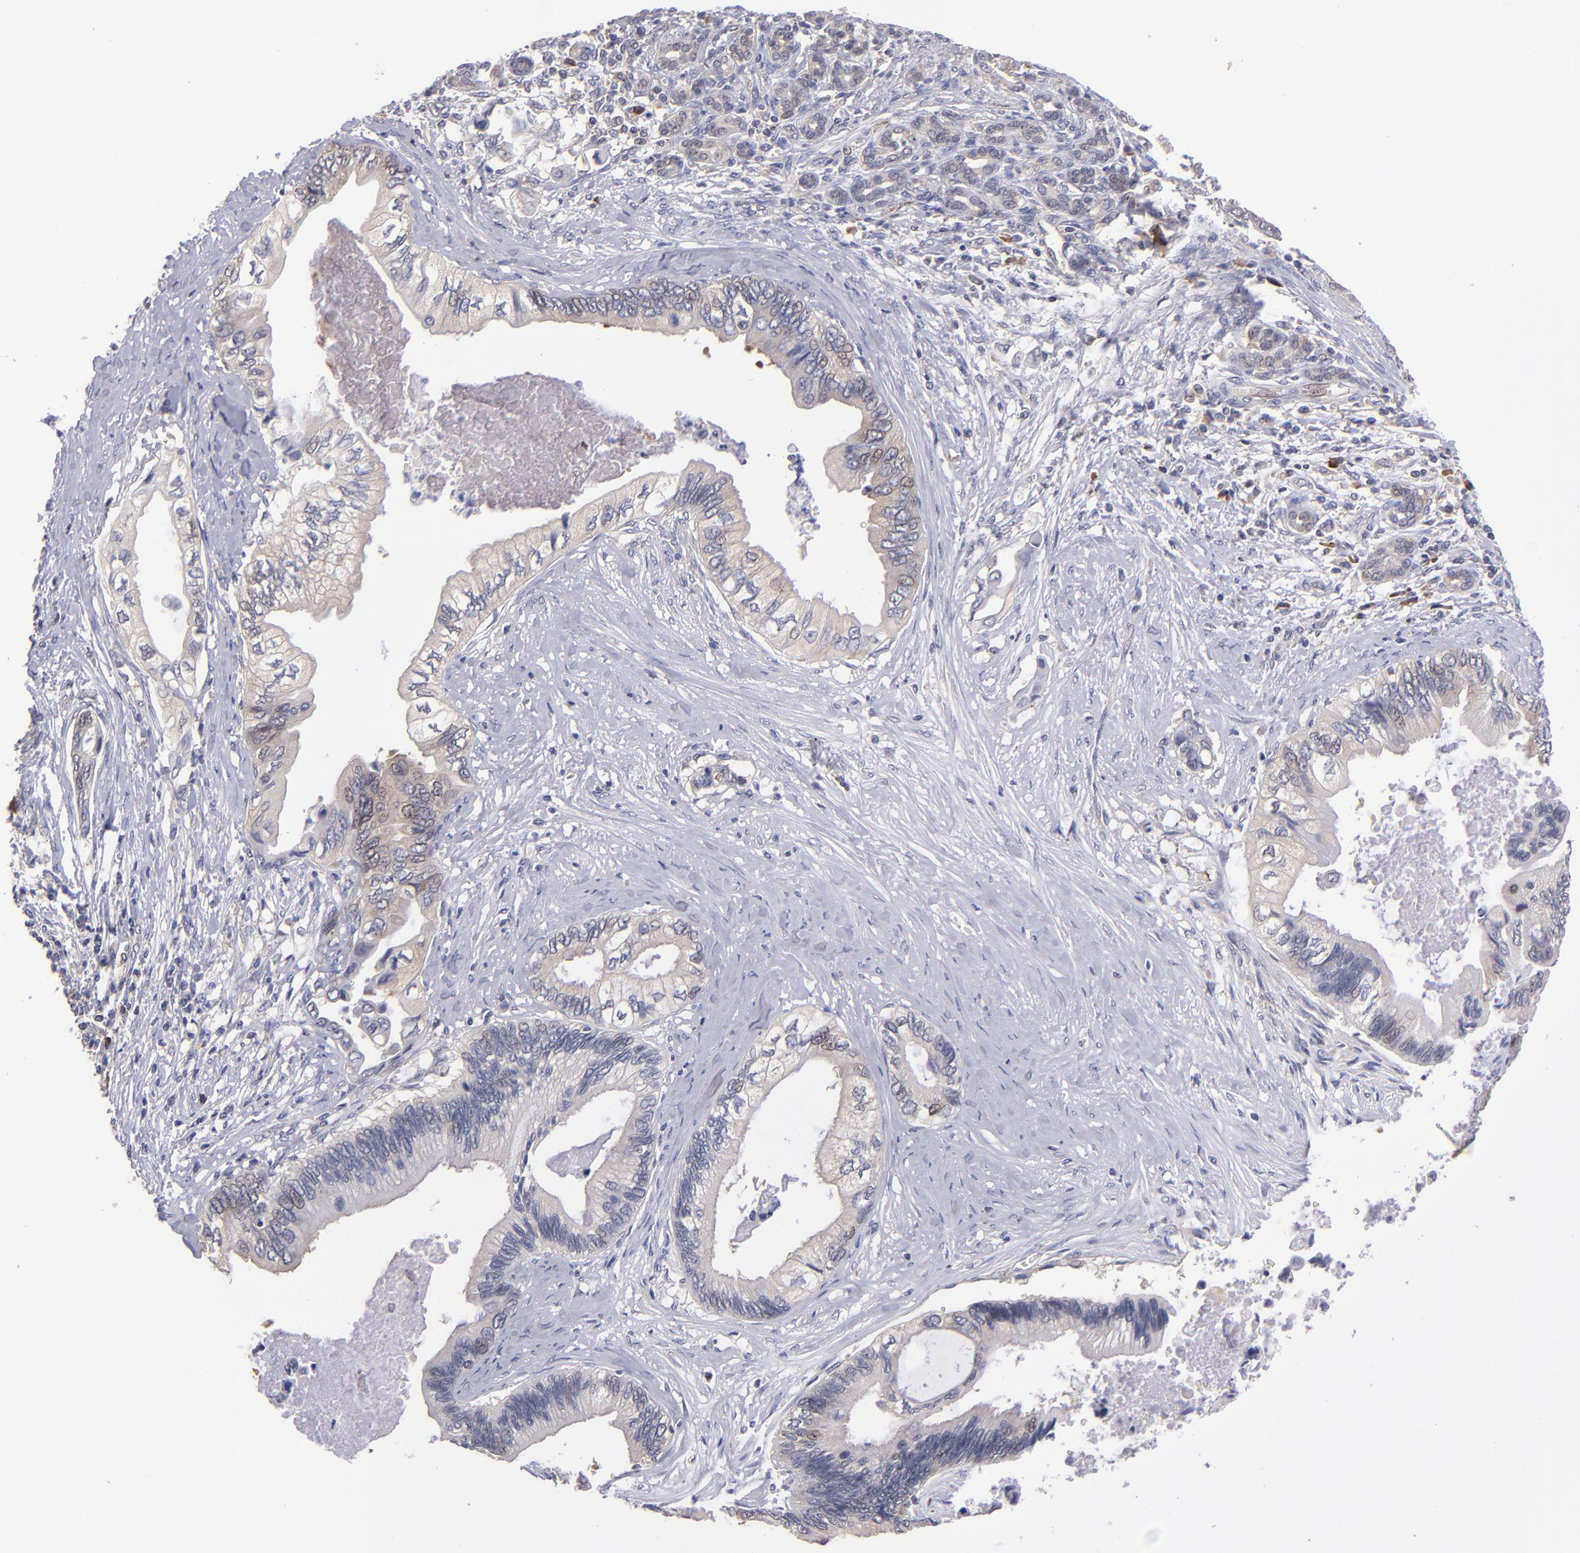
{"staining": {"intensity": "weak", "quantity": "25%-75%", "location": "cytoplasmic/membranous"}, "tissue": "pancreatic cancer", "cell_type": "Tumor cells", "image_type": "cancer", "snomed": [{"axis": "morphology", "description": "Adenocarcinoma, NOS"}, {"axis": "topography", "description": "Pancreas"}], "caption": "Approximately 25%-75% of tumor cells in adenocarcinoma (pancreatic) exhibit weak cytoplasmic/membranous protein positivity as visualized by brown immunohistochemical staining.", "gene": "EIF3L", "patient": {"sex": "female", "age": 66}}